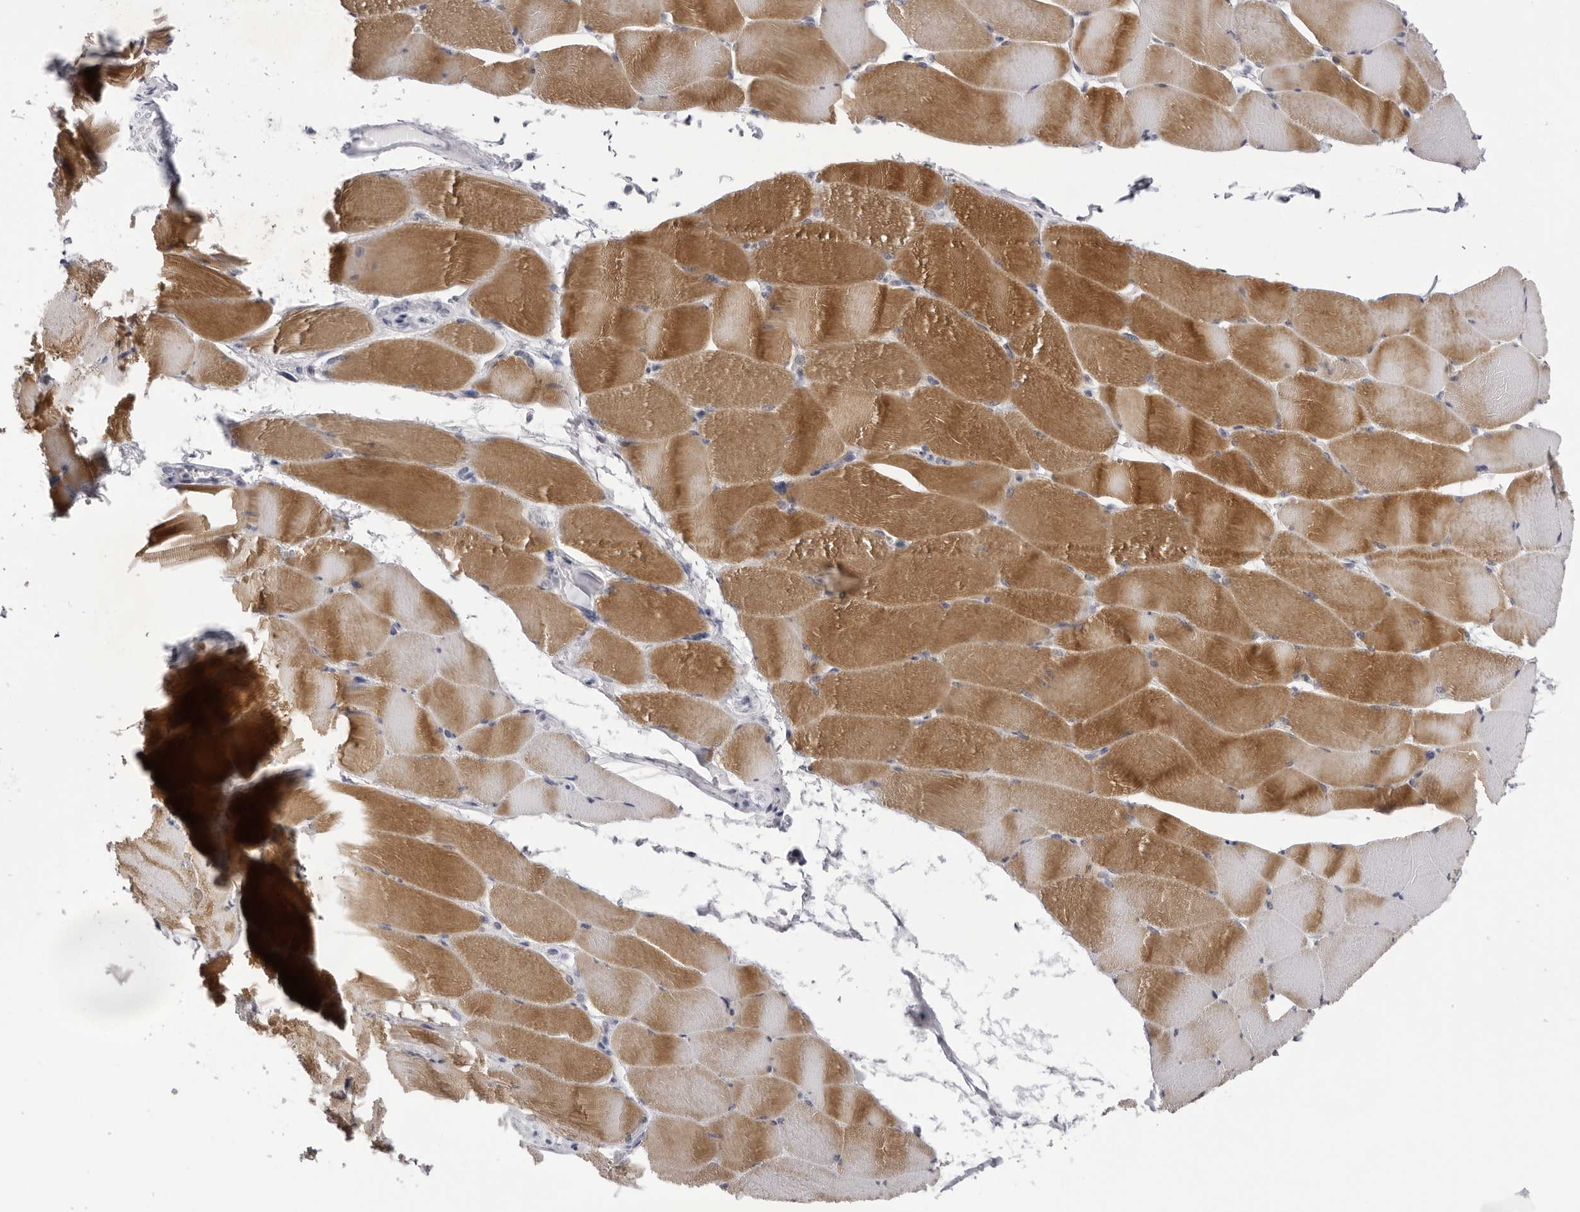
{"staining": {"intensity": "moderate", "quantity": ">75%", "location": "cytoplasmic/membranous"}, "tissue": "skeletal muscle", "cell_type": "Myocytes", "image_type": "normal", "snomed": [{"axis": "morphology", "description": "Normal tissue, NOS"}, {"axis": "topography", "description": "Skeletal muscle"}], "caption": "Immunohistochemical staining of benign human skeletal muscle reveals >75% levels of moderate cytoplasmic/membranous protein staining in about >75% of myocytes. The staining was performed using DAB (3,3'-diaminobenzidine), with brown indicating positive protein expression. Nuclei are stained blue with hematoxylin.", "gene": "TMOD4", "patient": {"sex": "male", "age": 62}}